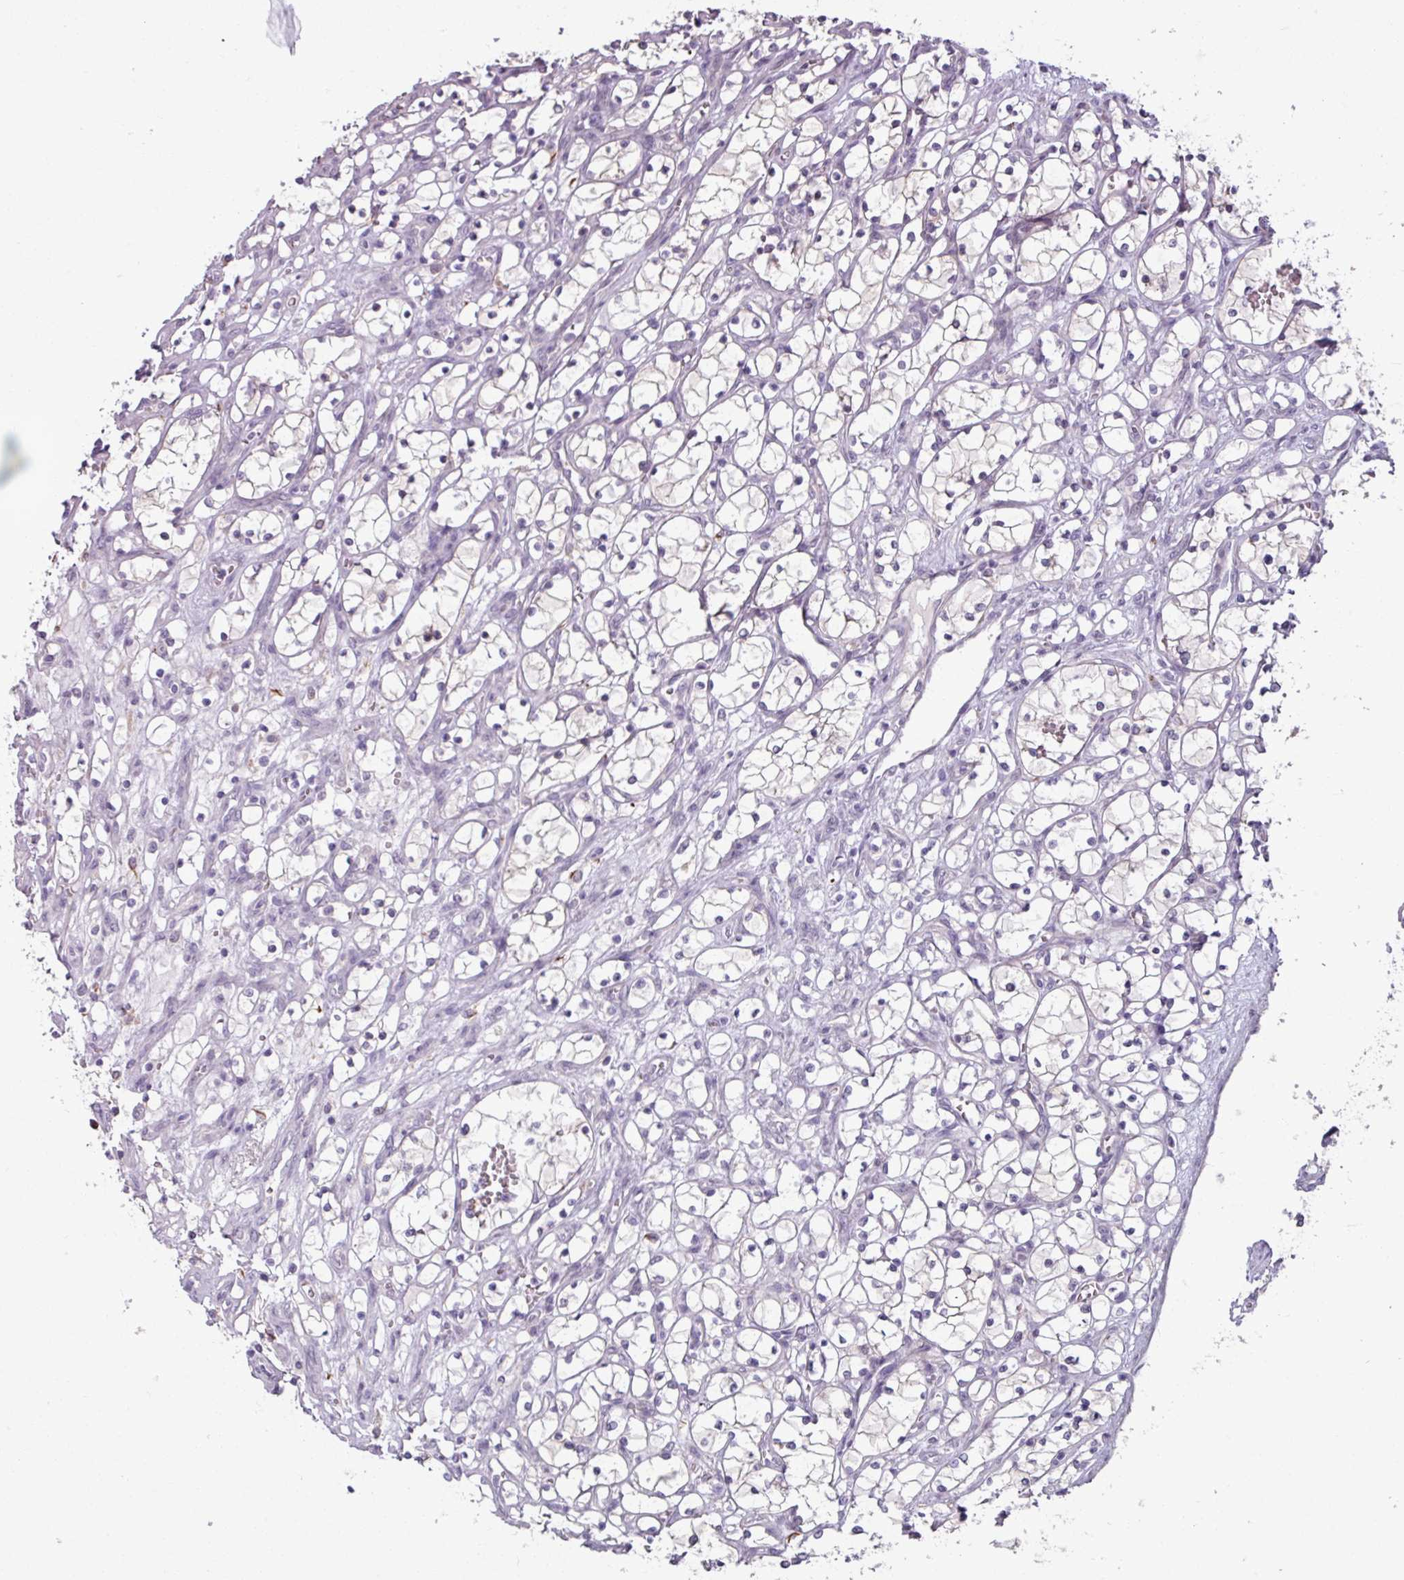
{"staining": {"intensity": "negative", "quantity": "none", "location": "none"}, "tissue": "renal cancer", "cell_type": "Tumor cells", "image_type": "cancer", "snomed": [{"axis": "morphology", "description": "Adenocarcinoma, NOS"}, {"axis": "topography", "description": "Kidney"}], "caption": "This is an IHC image of renal adenocarcinoma. There is no positivity in tumor cells.", "gene": "PNMA6A", "patient": {"sex": "female", "age": 69}}